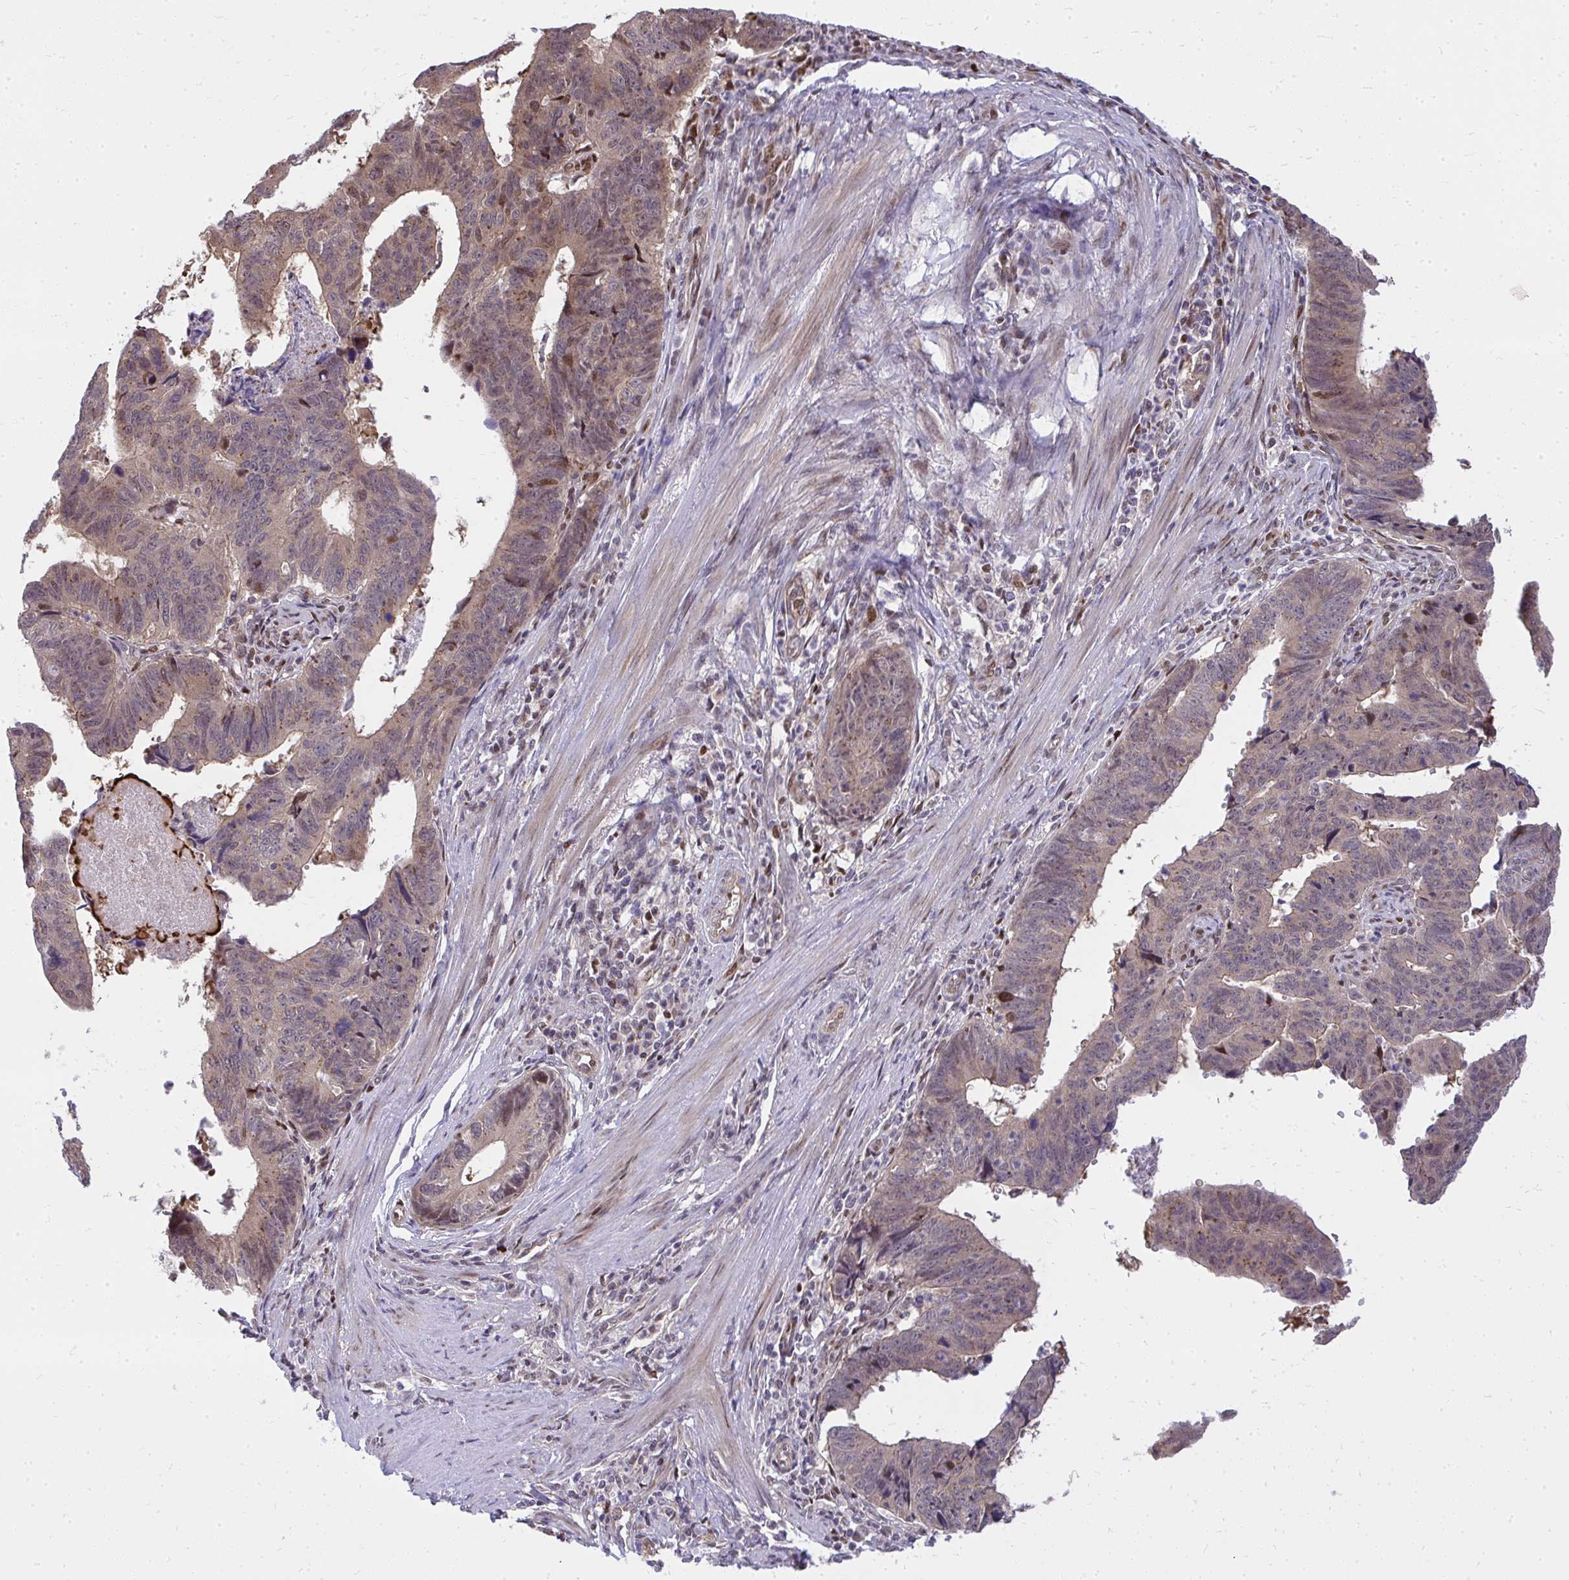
{"staining": {"intensity": "weak", "quantity": "25%-75%", "location": "cytoplasmic/membranous"}, "tissue": "stomach cancer", "cell_type": "Tumor cells", "image_type": "cancer", "snomed": [{"axis": "morphology", "description": "Adenocarcinoma, NOS"}, {"axis": "topography", "description": "Stomach"}], "caption": "The immunohistochemical stain highlights weak cytoplasmic/membranous staining in tumor cells of stomach cancer tissue.", "gene": "PIGY", "patient": {"sex": "male", "age": 59}}